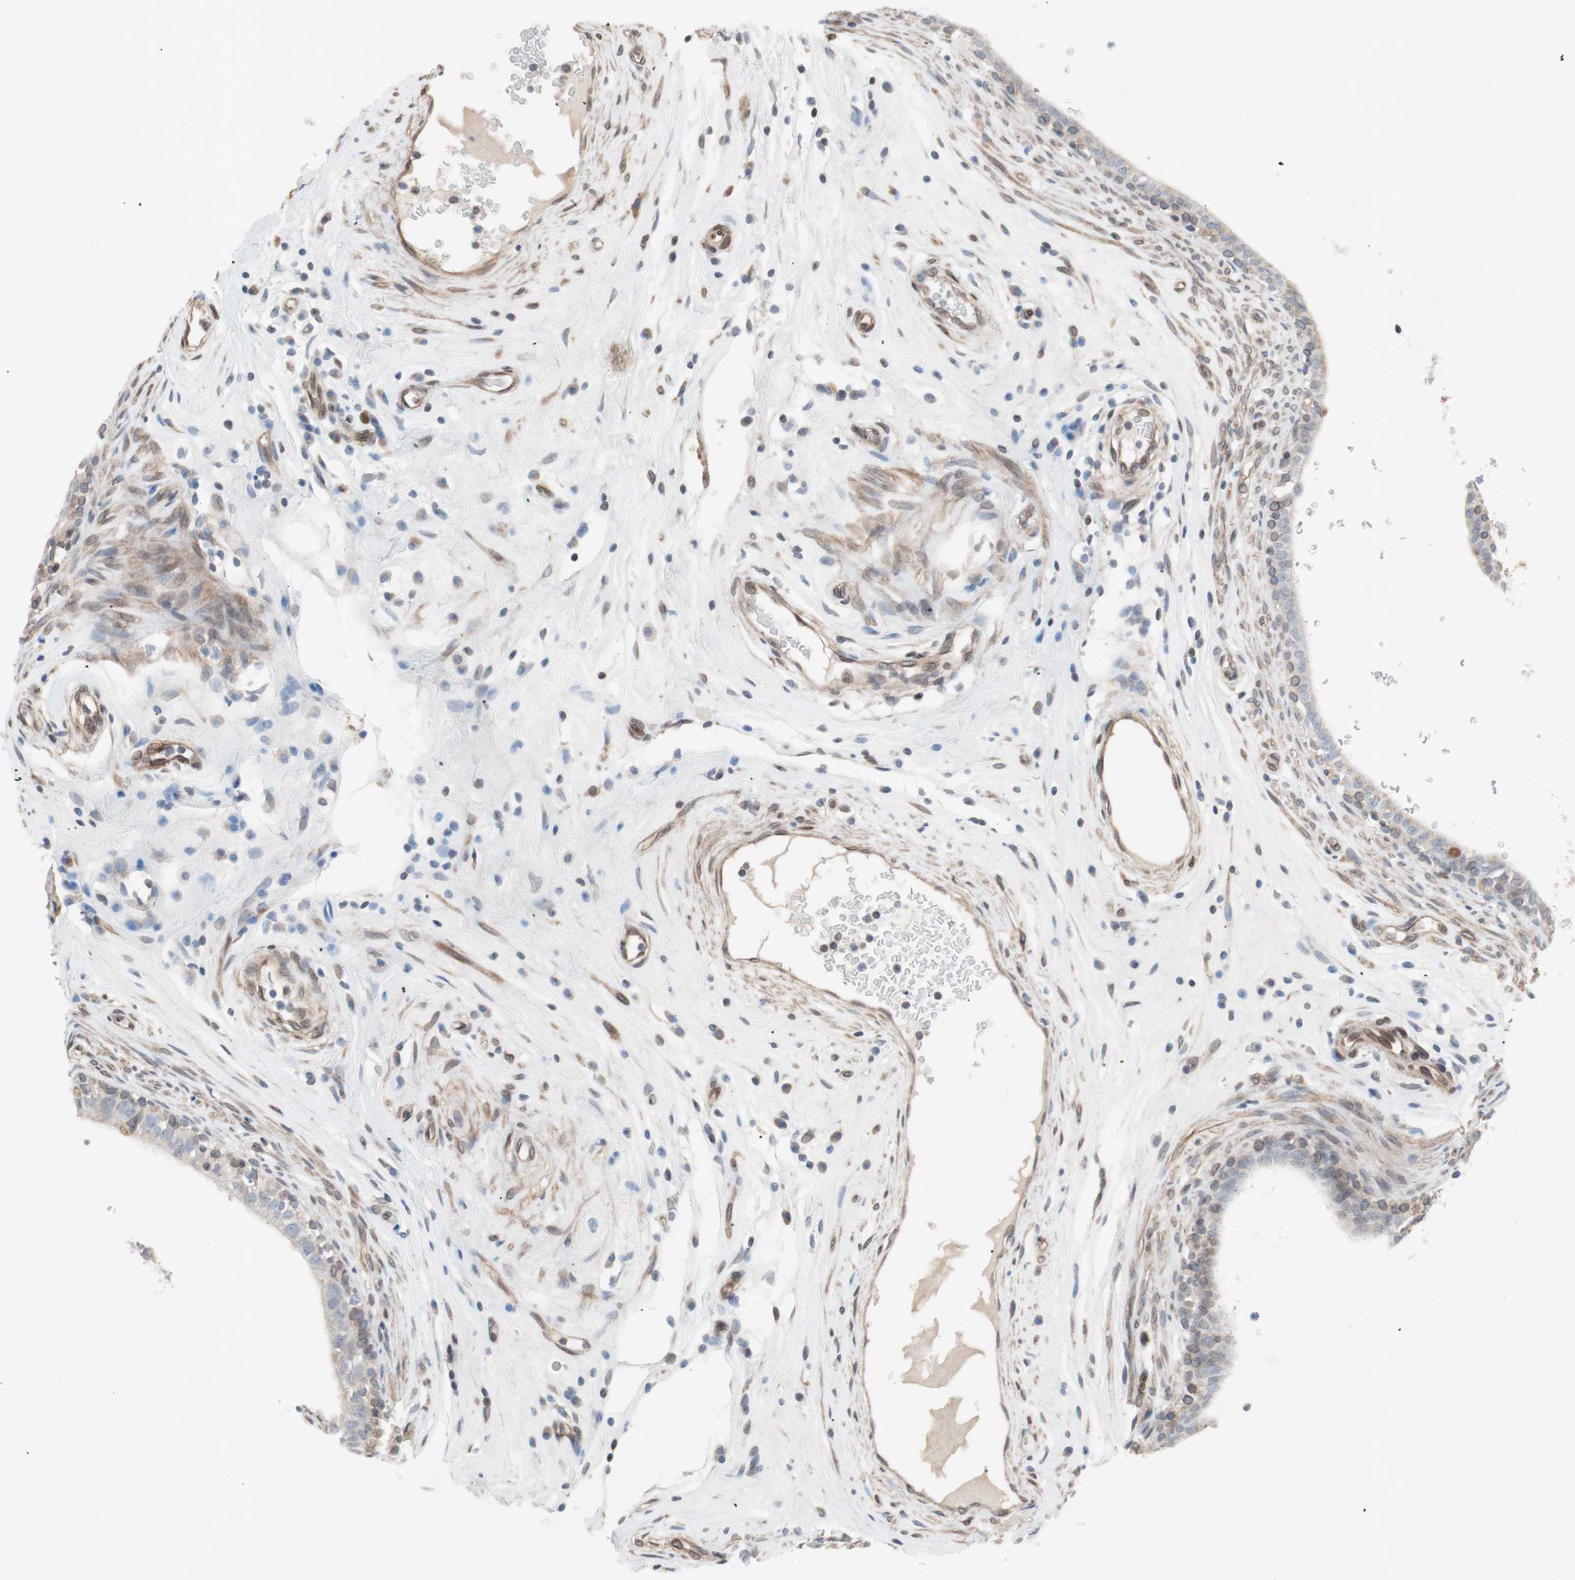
{"staining": {"intensity": "moderate", "quantity": "25%-75%", "location": "cytoplasmic/membranous,nuclear"}, "tissue": "epididymis", "cell_type": "Glandular cells", "image_type": "normal", "snomed": [{"axis": "morphology", "description": "Normal tissue, NOS"}, {"axis": "morphology", "description": "Inflammation, NOS"}, {"axis": "topography", "description": "Epididymis"}], "caption": "Epididymis stained with a protein marker shows moderate staining in glandular cells.", "gene": "ARNT2", "patient": {"sex": "male", "age": 84}}